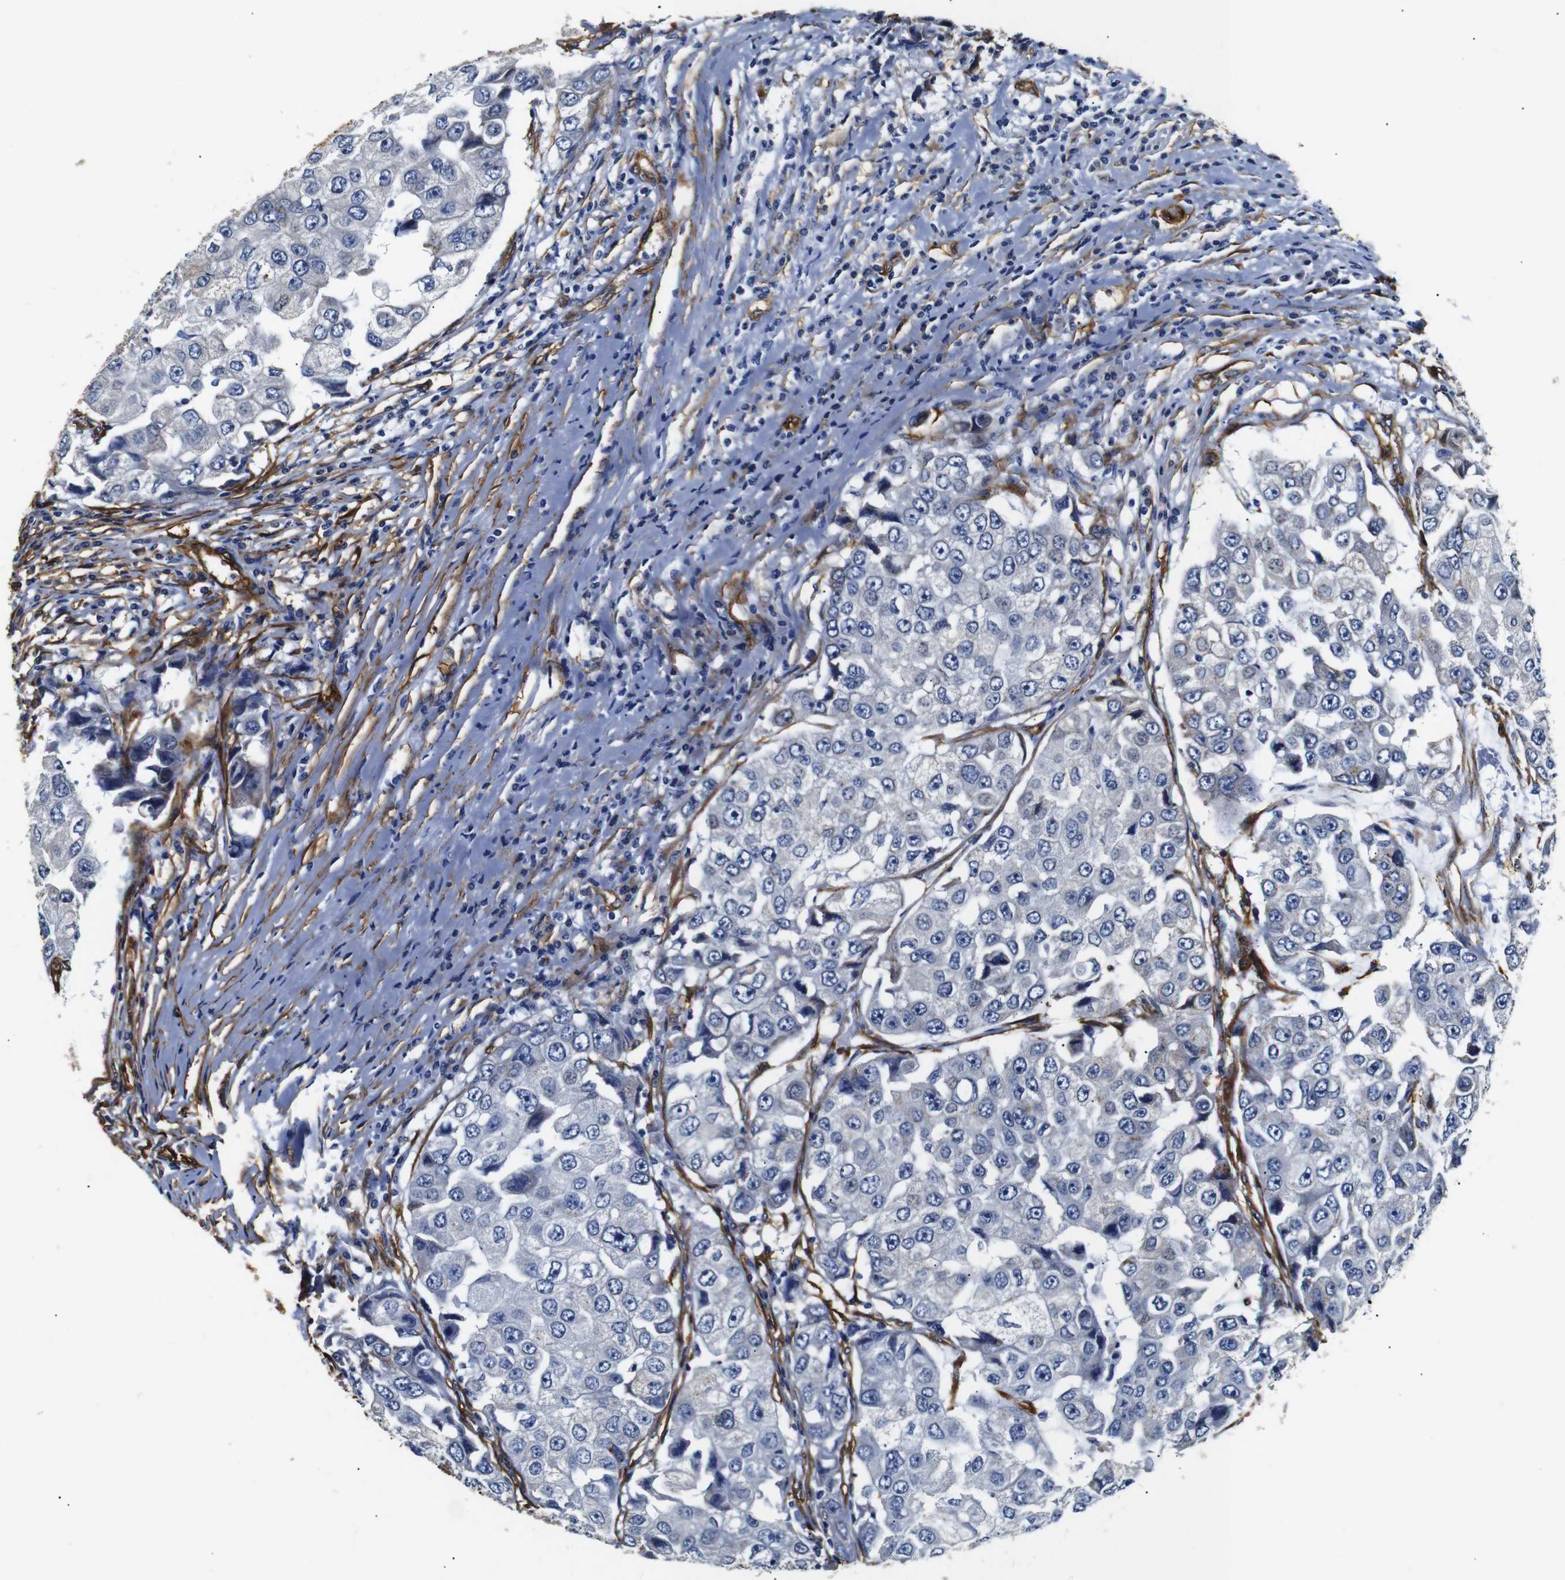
{"staining": {"intensity": "negative", "quantity": "none", "location": "none"}, "tissue": "breast cancer", "cell_type": "Tumor cells", "image_type": "cancer", "snomed": [{"axis": "morphology", "description": "Duct carcinoma"}, {"axis": "topography", "description": "Breast"}], "caption": "The IHC image has no significant positivity in tumor cells of breast cancer tissue.", "gene": "CAV2", "patient": {"sex": "female", "age": 27}}